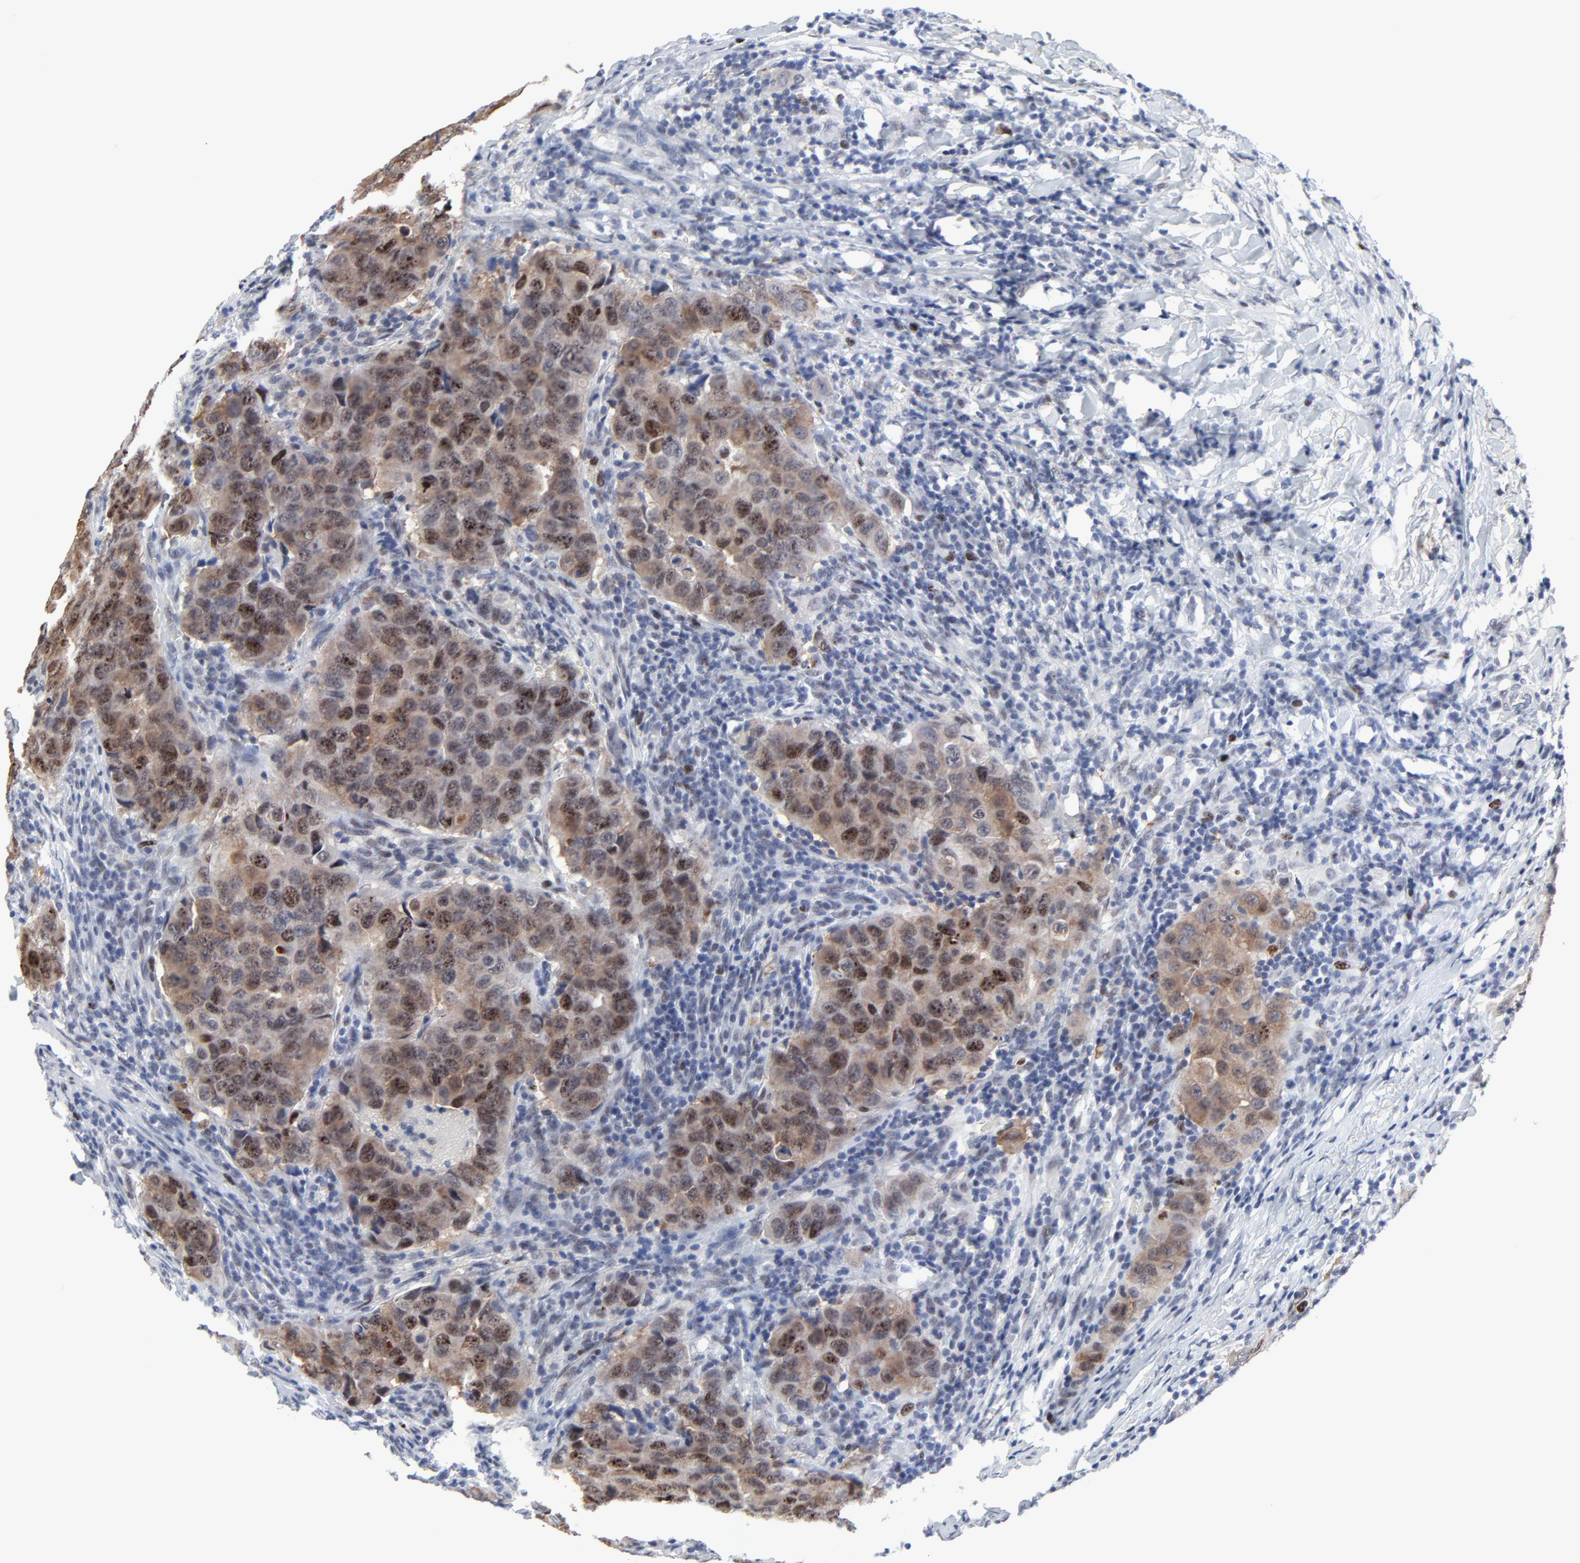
{"staining": {"intensity": "moderate", "quantity": ">75%", "location": "cytoplasmic/membranous,nuclear"}, "tissue": "breast cancer", "cell_type": "Tumor cells", "image_type": "cancer", "snomed": [{"axis": "morphology", "description": "Duct carcinoma"}, {"axis": "topography", "description": "Breast"}], "caption": "This photomicrograph reveals invasive ductal carcinoma (breast) stained with immunohistochemistry to label a protein in brown. The cytoplasmic/membranous and nuclear of tumor cells show moderate positivity for the protein. Nuclei are counter-stained blue.", "gene": "ZNF589", "patient": {"sex": "female", "age": 54}}